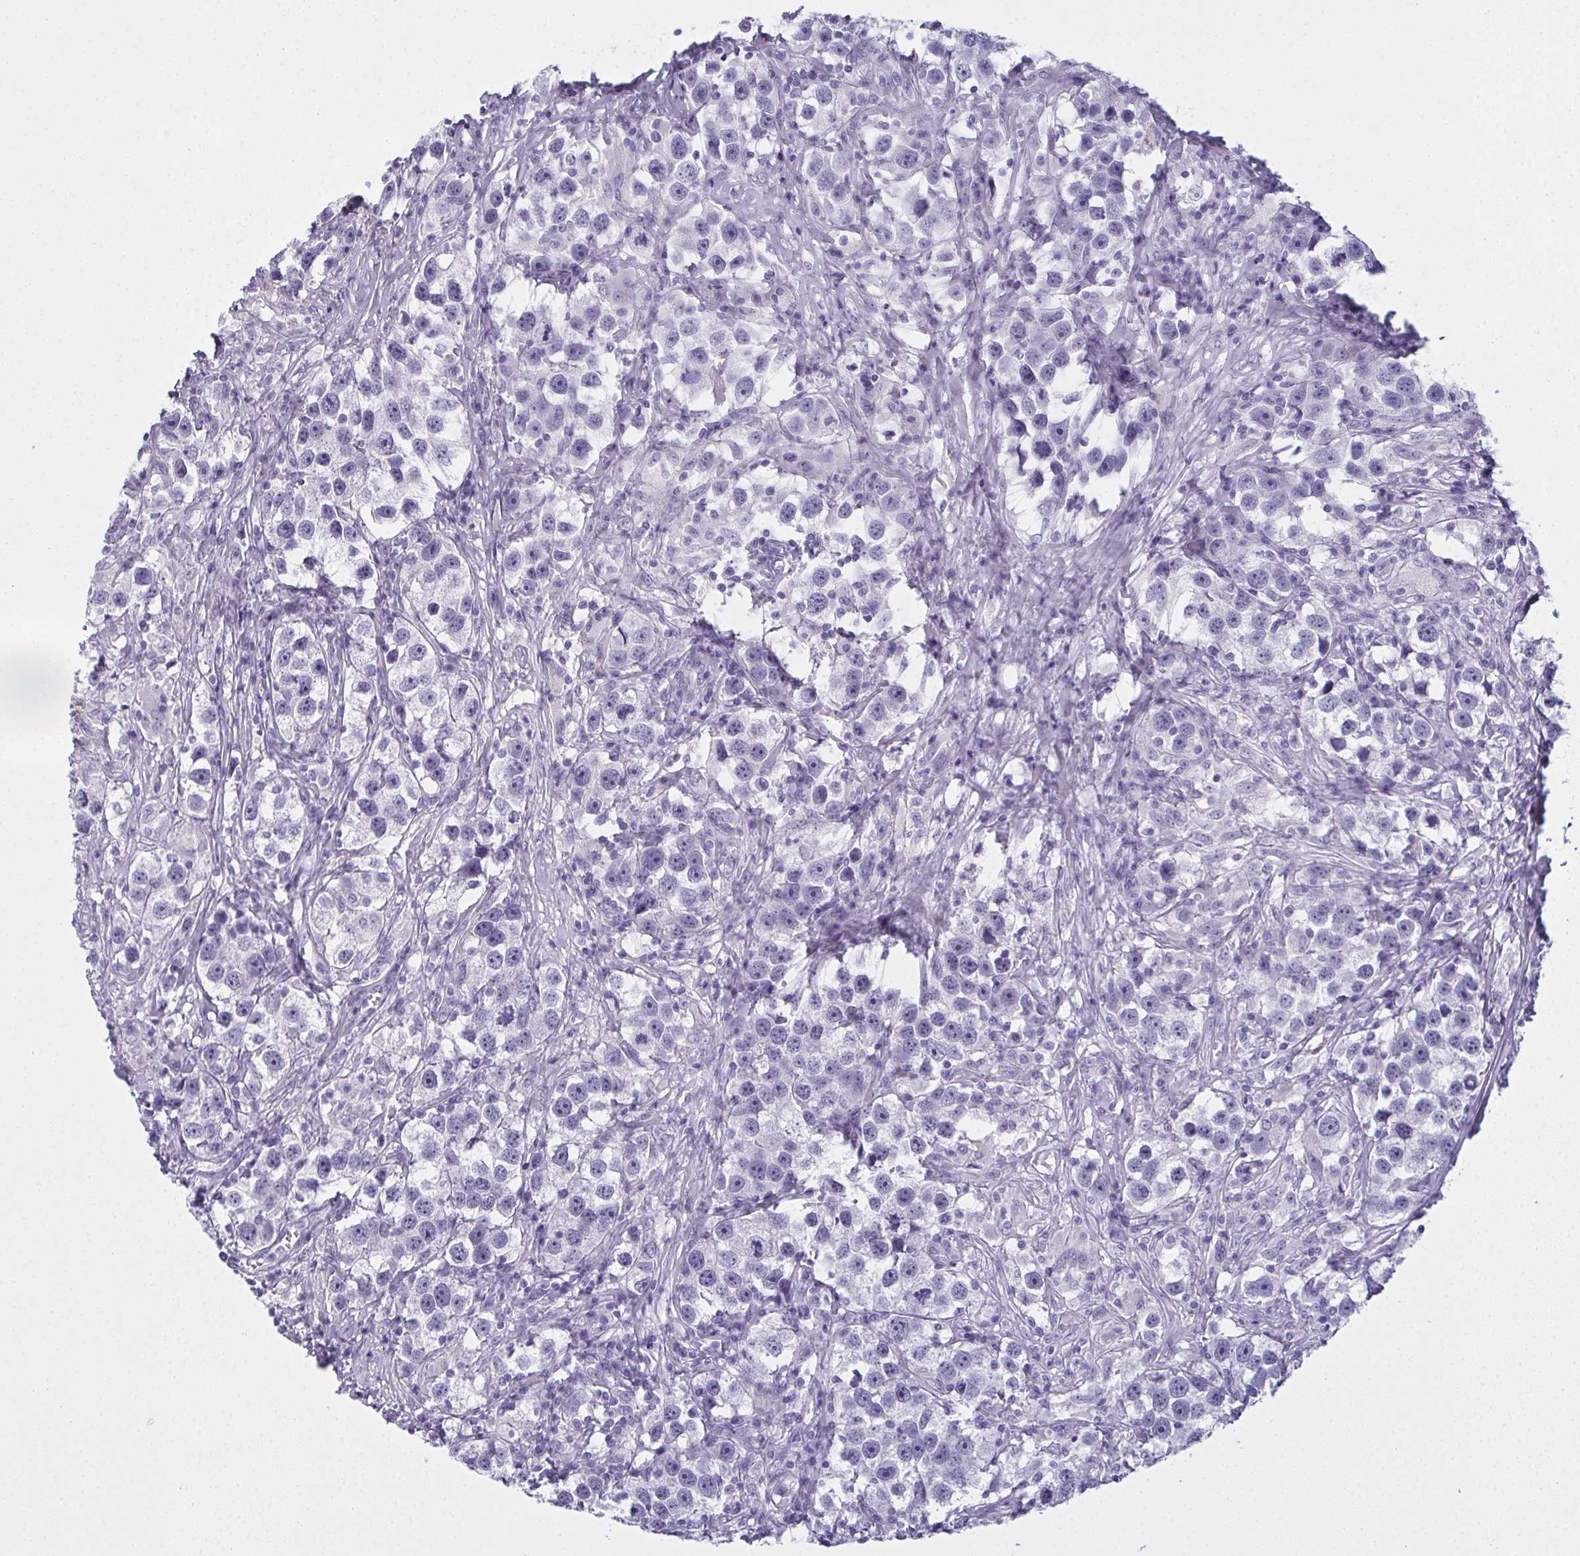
{"staining": {"intensity": "negative", "quantity": "none", "location": "none"}, "tissue": "testis cancer", "cell_type": "Tumor cells", "image_type": "cancer", "snomed": [{"axis": "morphology", "description": "Seminoma, NOS"}, {"axis": "topography", "description": "Testis"}], "caption": "This is an IHC micrograph of human testis cancer. There is no expression in tumor cells.", "gene": "SLC36A2", "patient": {"sex": "male", "age": 49}}